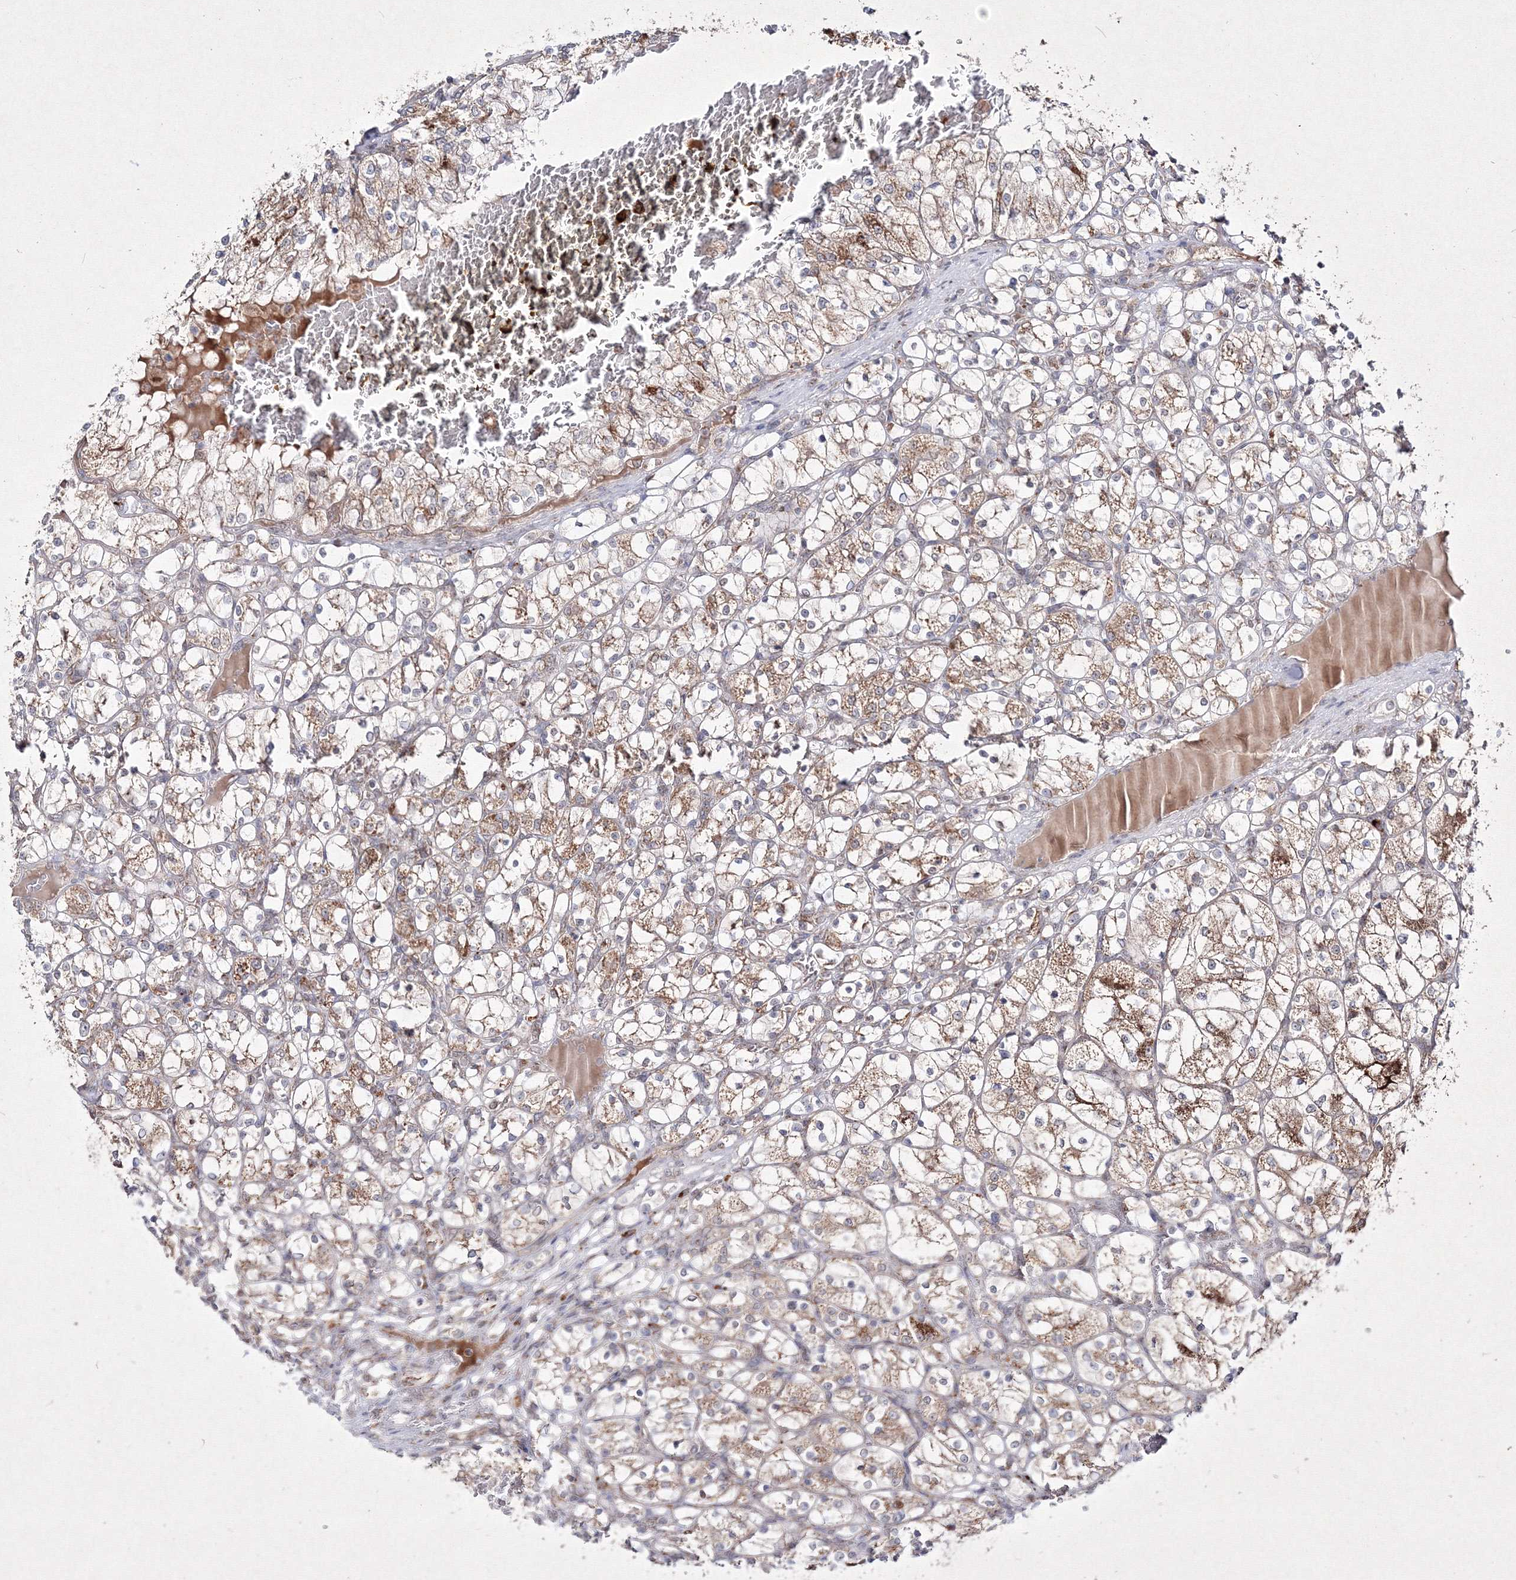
{"staining": {"intensity": "moderate", "quantity": ">75%", "location": "cytoplasmic/membranous"}, "tissue": "renal cancer", "cell_type": "Tumor cells", "image_type": "cancer", "snomed": [{"axis": "morphology", "description": "Adenocarcinoma, NOS"}, {"axis": "topography", "description": "Kidney"}], "caption": "Moderate cytoplasmic/membranous positivity is present in about >75% of tumor cells in renal adenocarcinoma.", "gene": "PEX13", "patient": {"sex": "female", "age": 69}}